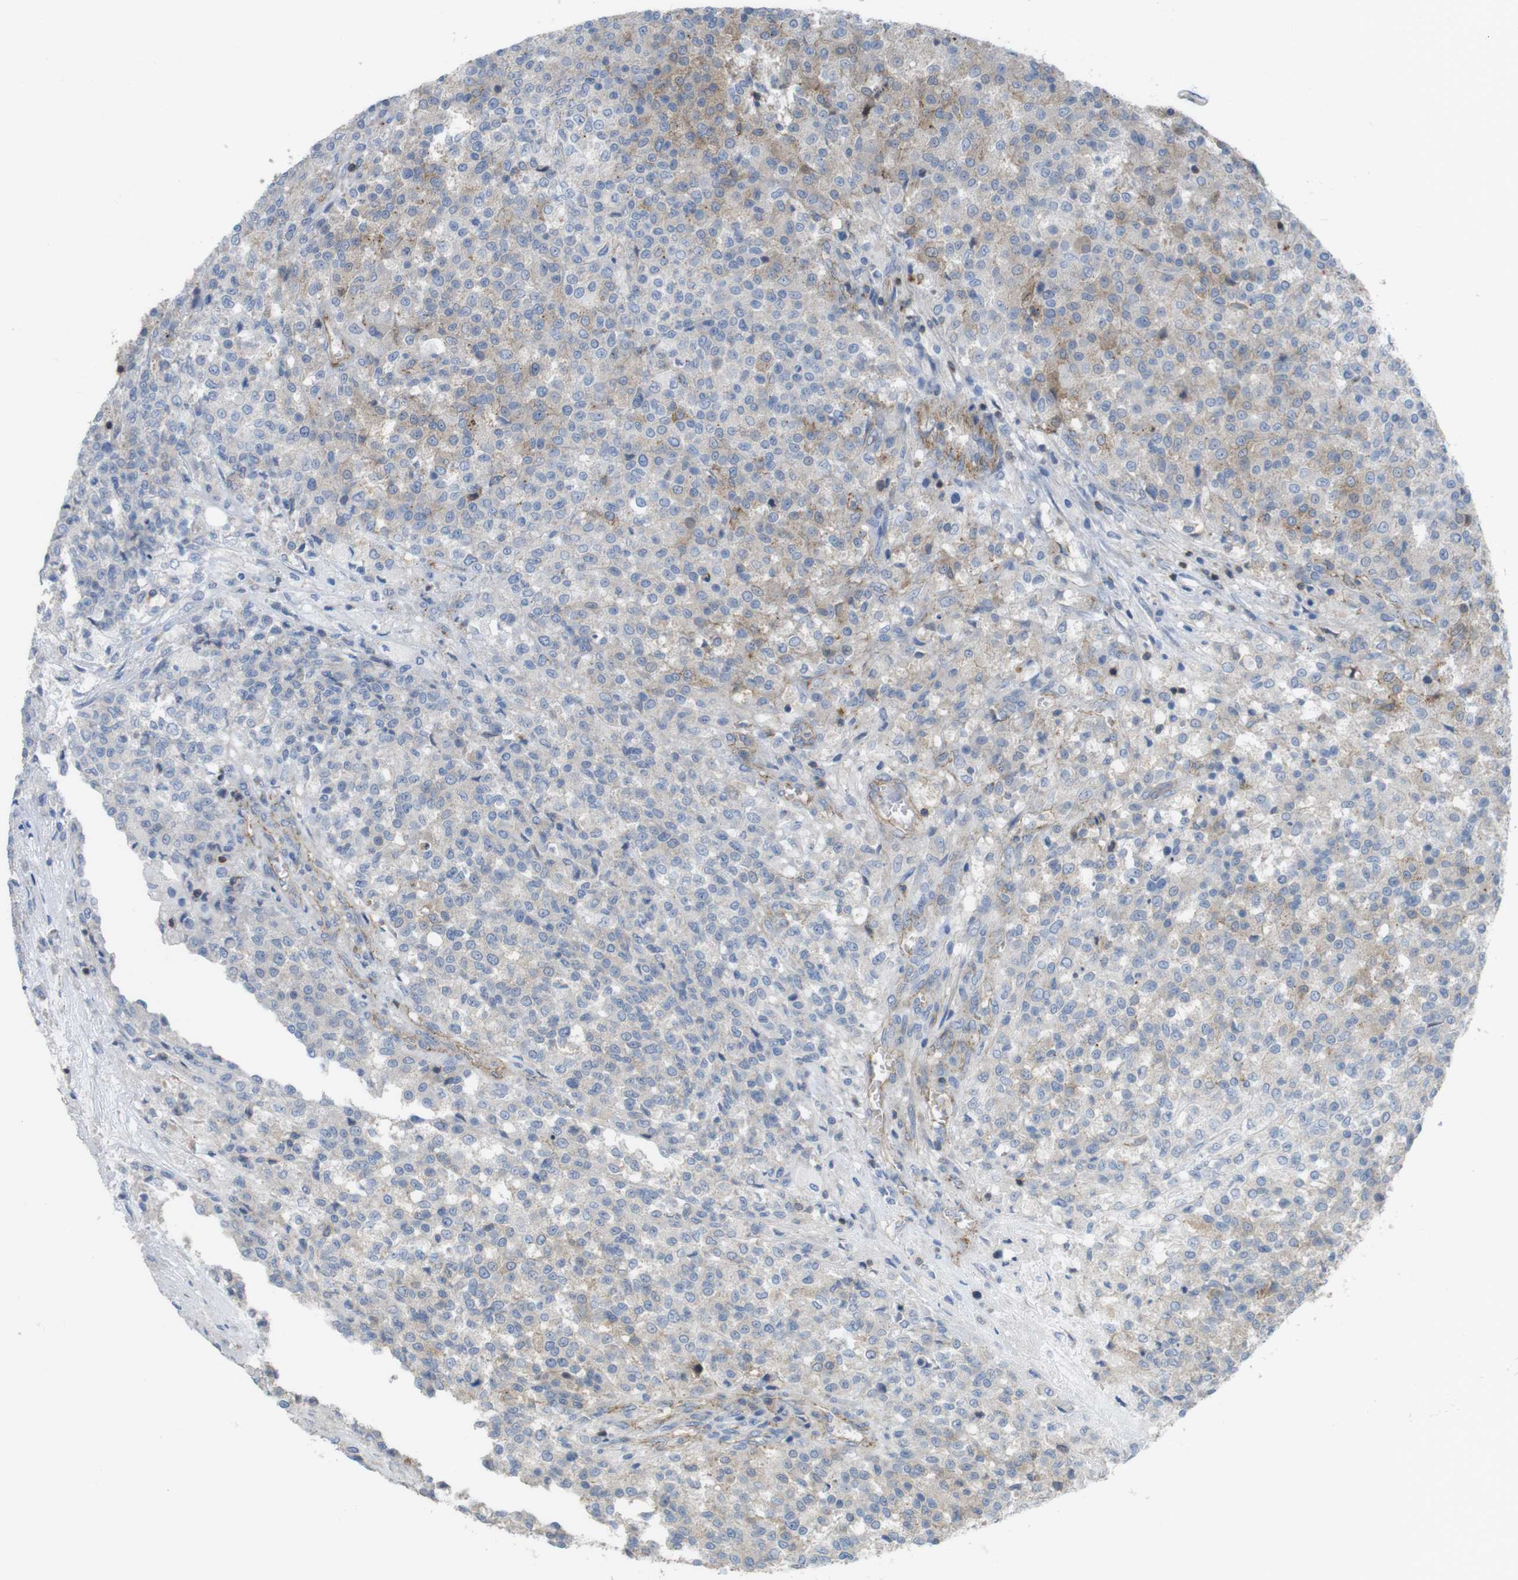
{"staining": {"intensity": "moderate", "quantity": "25%-75%", "location": "cytoplasmic/membranous"}, "tissue": "testis cancer", "cell_type": "Tumor cells", "image_type": "cancer", "snomed": [{"axis": "morphology", "description": "Seminoma, NOS"}, {"axis": "topography", "description": "Testis"}], "caption": "About 25%-75% of tumor cells in testis cancer (seminoma) show moderate cytoplasmic/membranous protein staining as visualized by brown immunohistochemical staining.", "gene": "PREX2", "patient": {"sex": "male", "age": 59}}